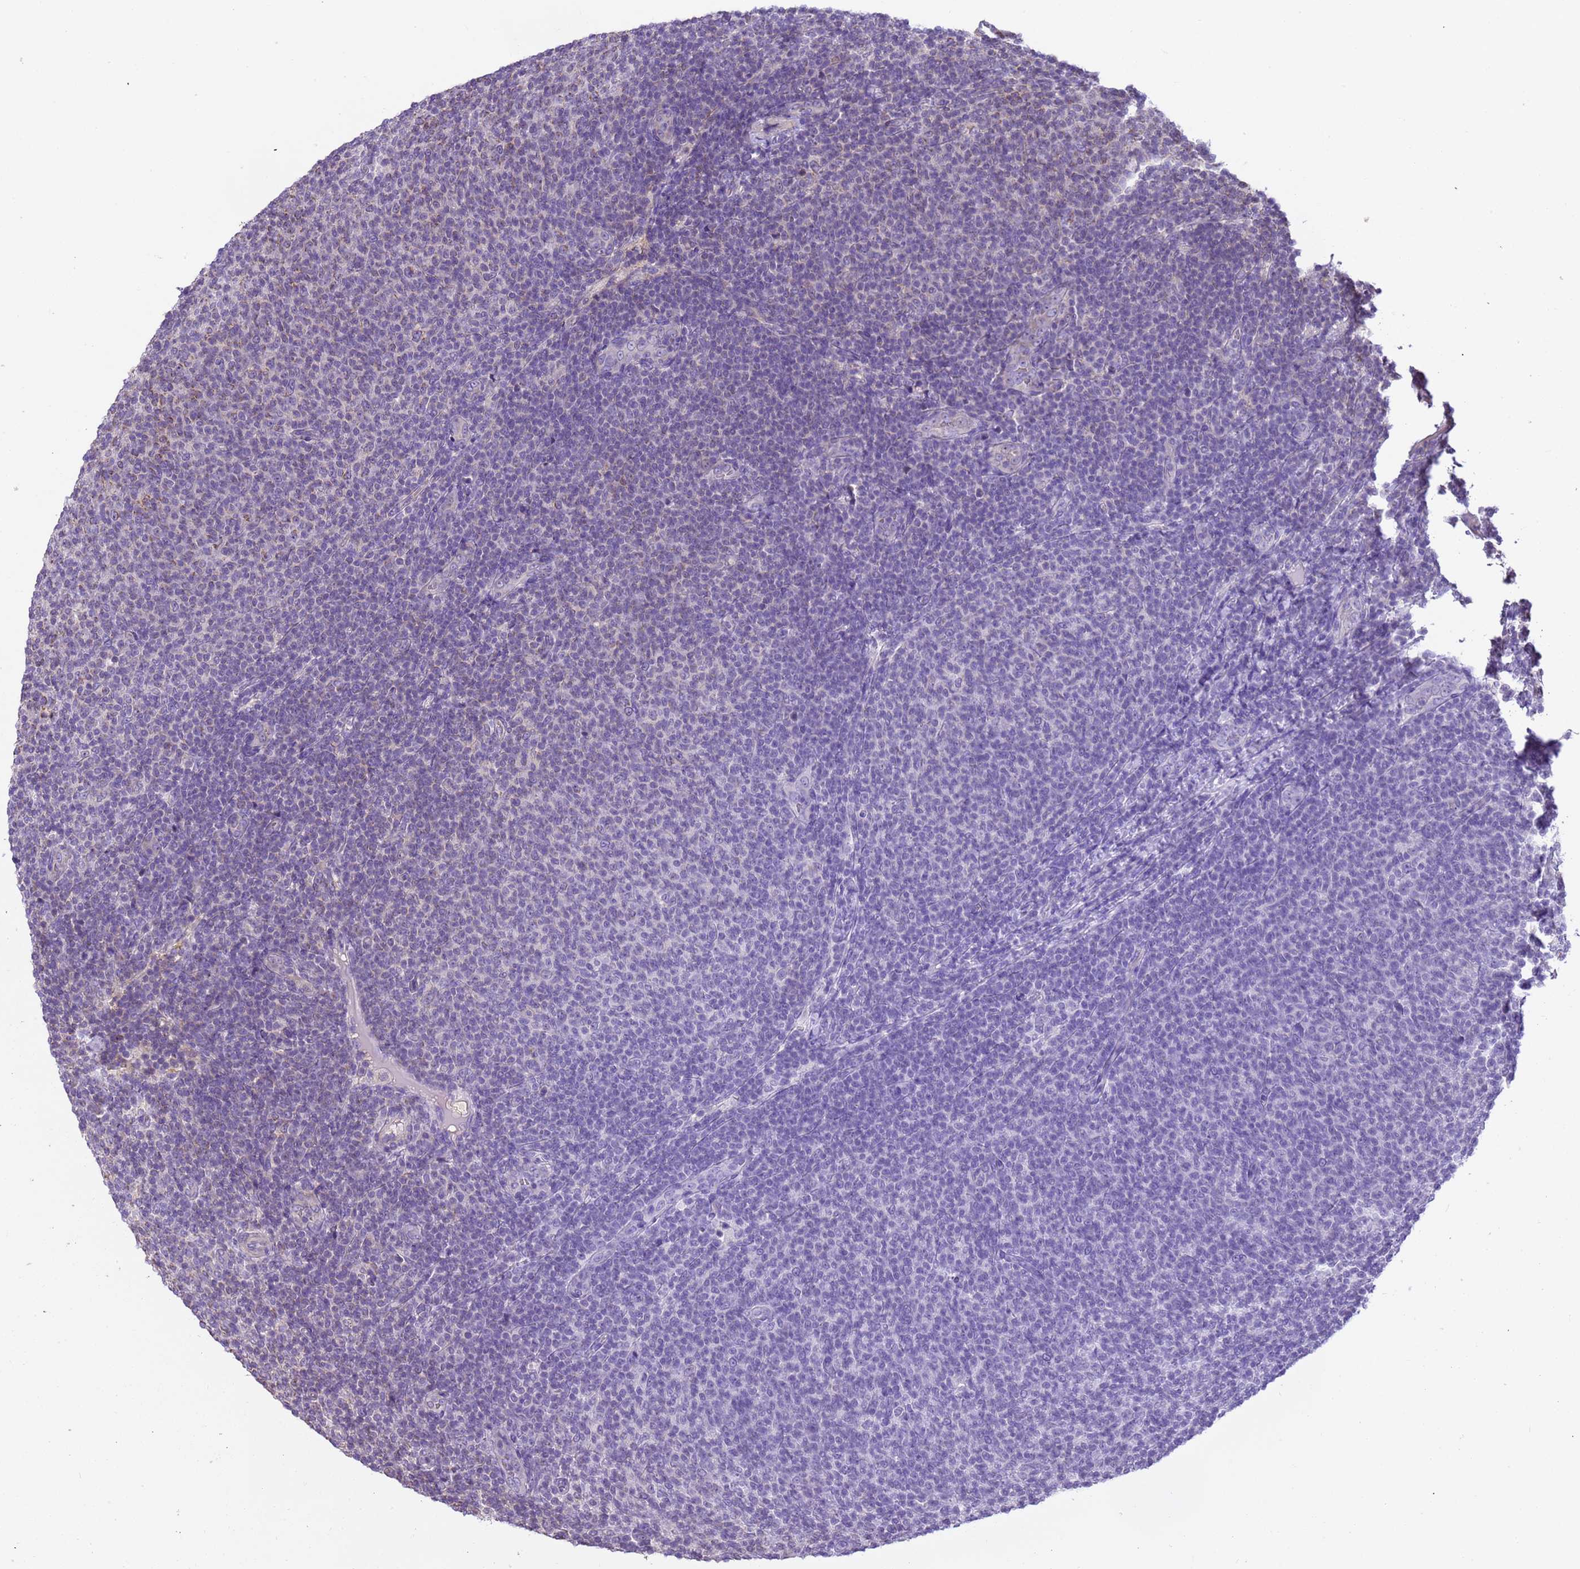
{"staining": {"intensity": "negative", "quantity": "none", "location": "none"}, "tissue": "lymphoma", "cell_type": "Tumor cells", "image_type": "cancer", "snomed": [{"axis": "morphology", "description": "Malignant lymphoma, non-Hodgkin's type, Low grade"}, {"axis": "topography", "description": "Lymph node"}], "caption": "The image displays no staining of tumor cells in lymphoma.", "gene": "PIEZO2", "patient": {"sex": "male", "age": 66}}